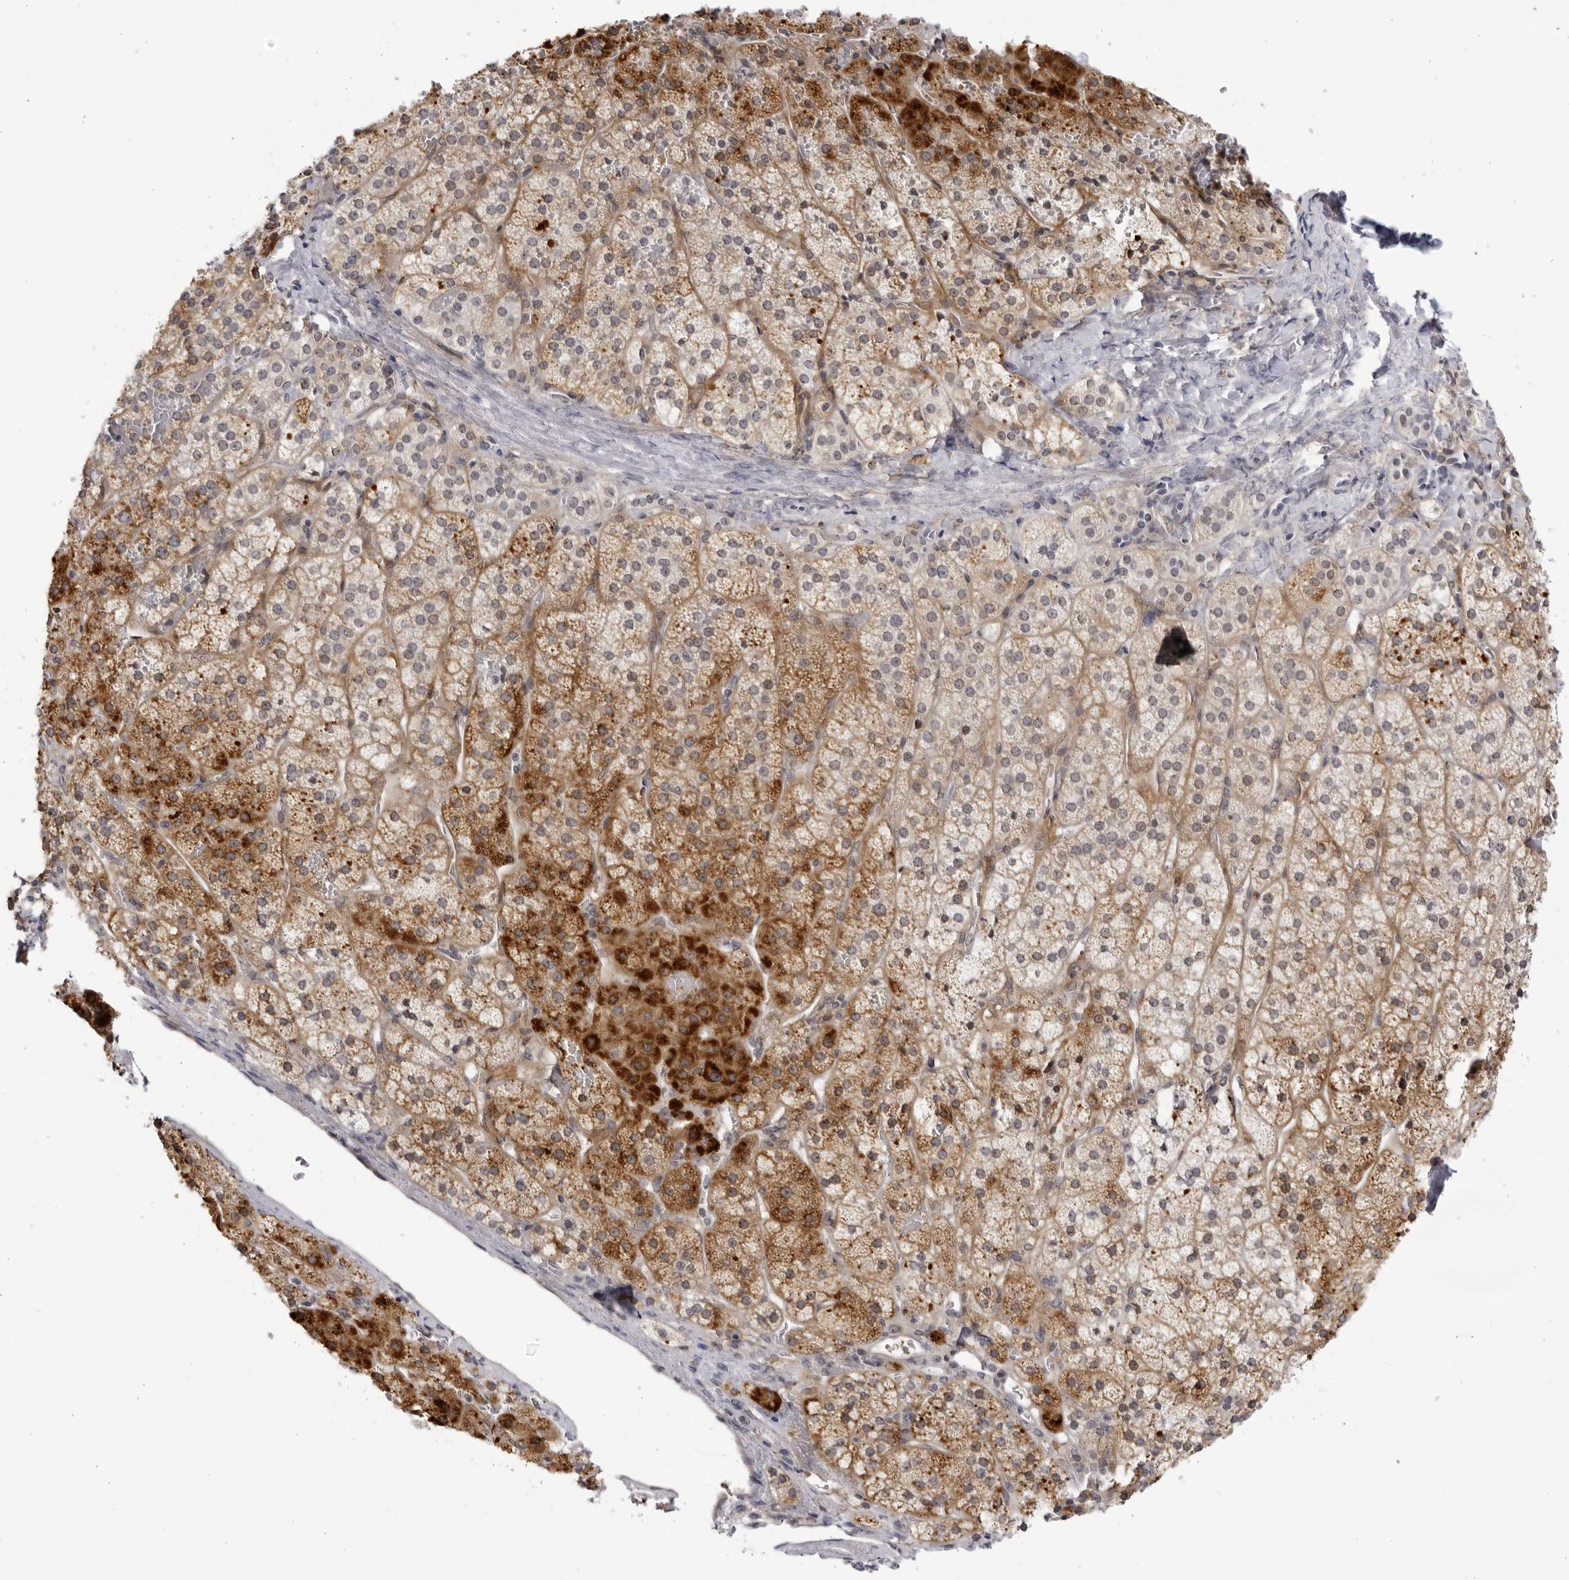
{"staining": {"intensity": "strong", "quantity": "25%-75%", "location": "cytoplasmic/membranous"}, "tissue": "adrenal gland", "cell_type": "Glandular cells", "image_type": "normal", "snomed": [{"axis": "morphology", "description": "Normal tissue, NOS"}, {"axis": "topography", "description": "Adrenal gland"}], "caption": "The micrograph exhibits immunohistochemical staining of benign adrenal gland. There is strong cytoplasmic/membranous staining is seen in about 25%-75% of glandular cells.", "gene": "CNBD1", "patient": {"sex": "female", "age": 44}}